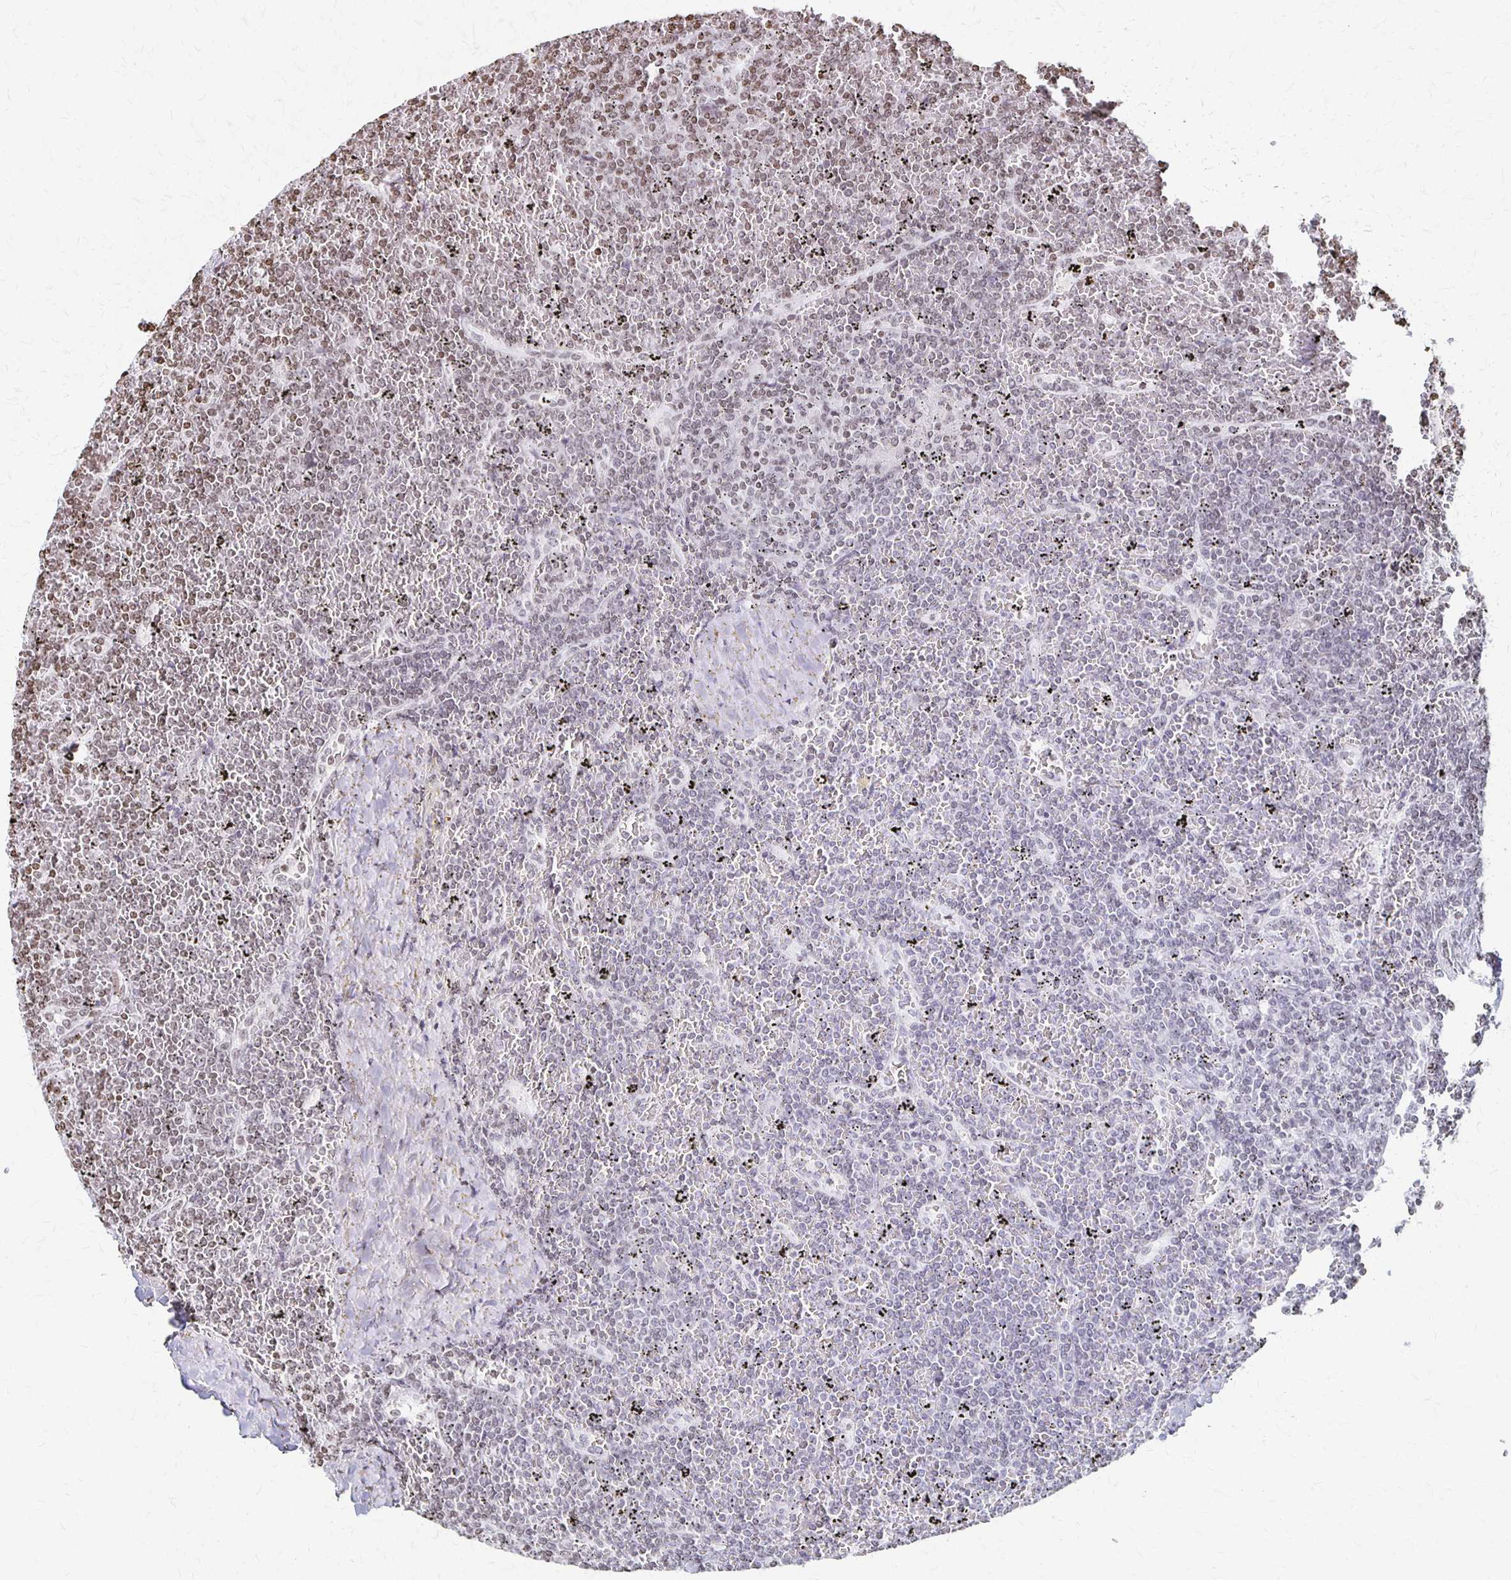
{"staining": {"intensity": "weak", "quantity": "25%-75%", "location": "nuclear"}, "tissue": "lymphoma", "cell_type": "Tumor cells", "image_type": "cancer", "snomed": [{"axis": "morphology", "description": "Malignant lymphoma, non-Hodgkin's type, Low grade"}, {"axis": "topography", "description": "Spleen"}], "caption": "An immunohistochemistry (IHC) histopathology image of tumor tissue is shown. Protein staining in brown shows weak nuclear positivity in lymphoma within tumor cells.", "gene": "ZNF280C", "patient": {"sex": "female", "age": 19}}